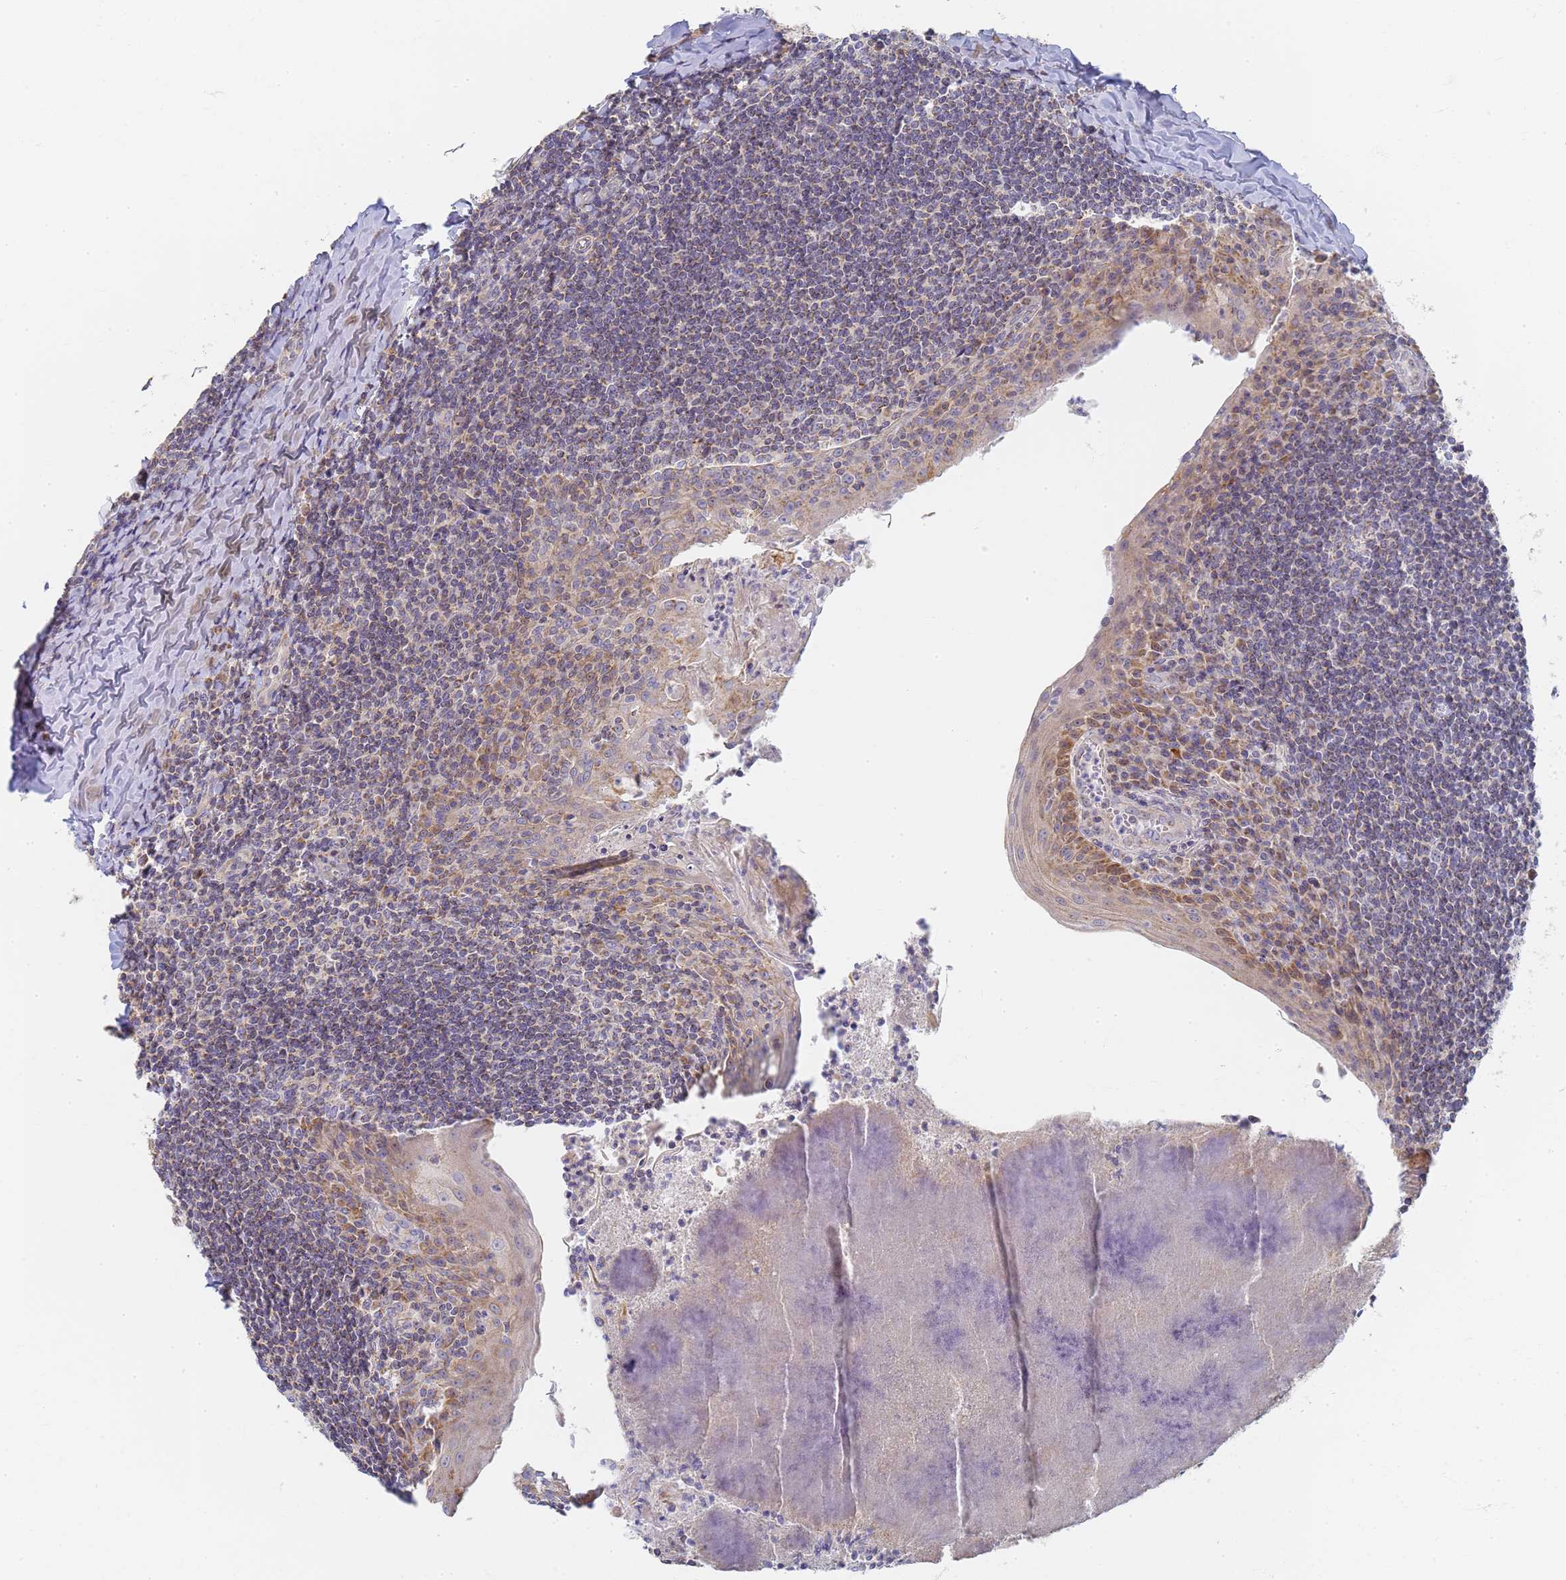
{"staining": {"intensity": "moderate", "quantity": "25%-75%", "location": "cytoplasmic/membranous"}, "tissue": "tonsil", "cell_type": "Germinal center cells", "image_type": "normal", "snomed": [{"axis": "morphology", "description": "Normal tissue, NOS"}, {"axis": "topography", "description": "Tonsil"}], "caption": "Immunohistochemistry (IHC) (DAB (3,3'-diaminobenzidine)) staining of benign human tonsil demonstrates moderate cytoplasmic/membranous protein positivity in about 25%-75% of germinal center cells. Using DAB (3,3'-diaminobenzidine) (brown) and hematoxylin (blue) stains, captured at high magnification using brightfield microscopy.", "gene": "UTP23", "patient": {"sex": "male", "age": 27}}